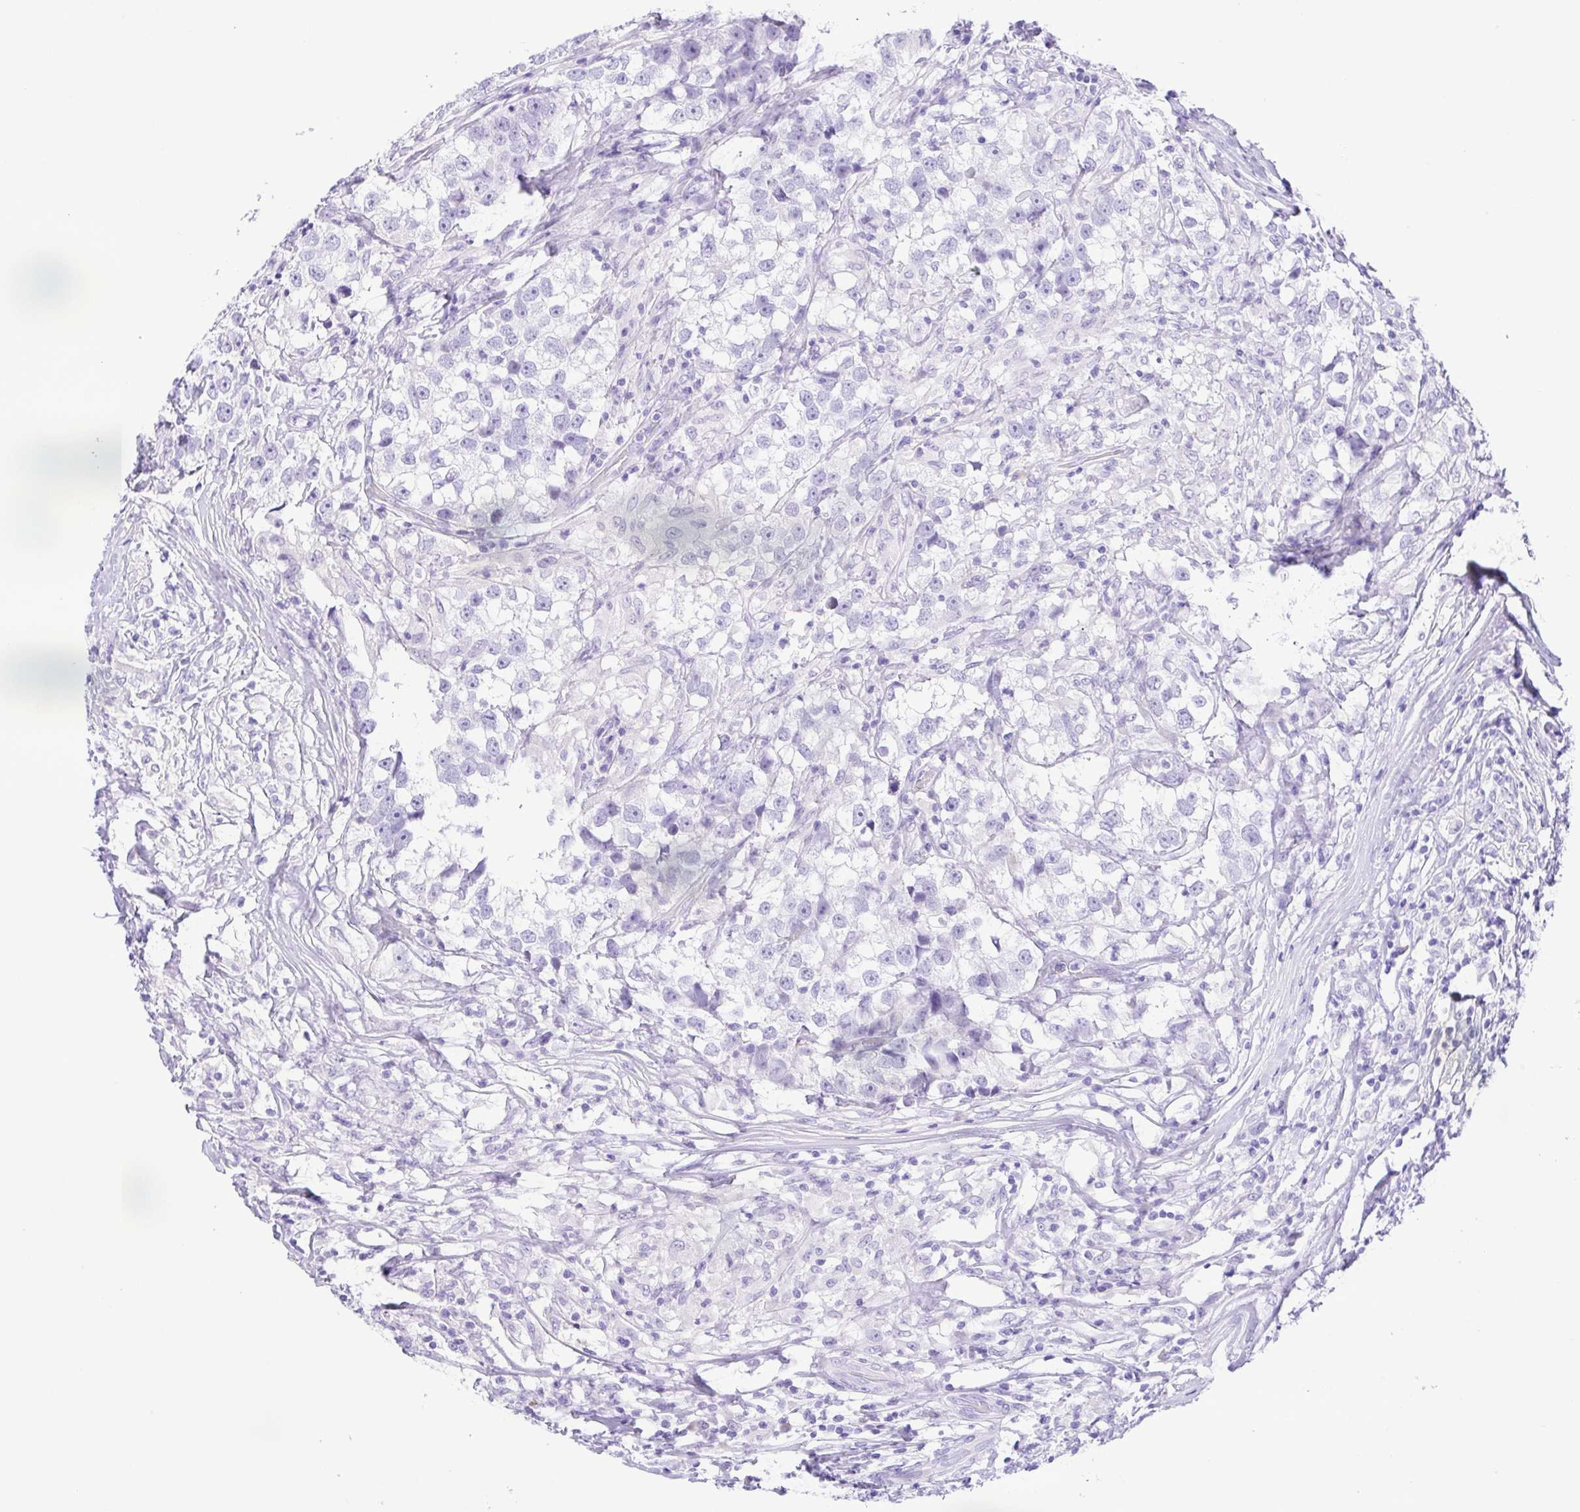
{"staining": {"intensity": "negative", "quantity": "none", "location": "none"}, "tissue": "testis cancer", "cell_type": "Tumor cells", "image_type": "cancer", "snomed": [{"axis": "morphology", "description": "Seminoma, NOS"}, {"axis": "topography", "description": "Testis"}], "caption": "DAB immunohistochemical staining of human testis cancer (seminoma) shows no significant positivity in tumor cells.", "gene": "PAK3", "patient": {"sex": "male", "age": 46}}